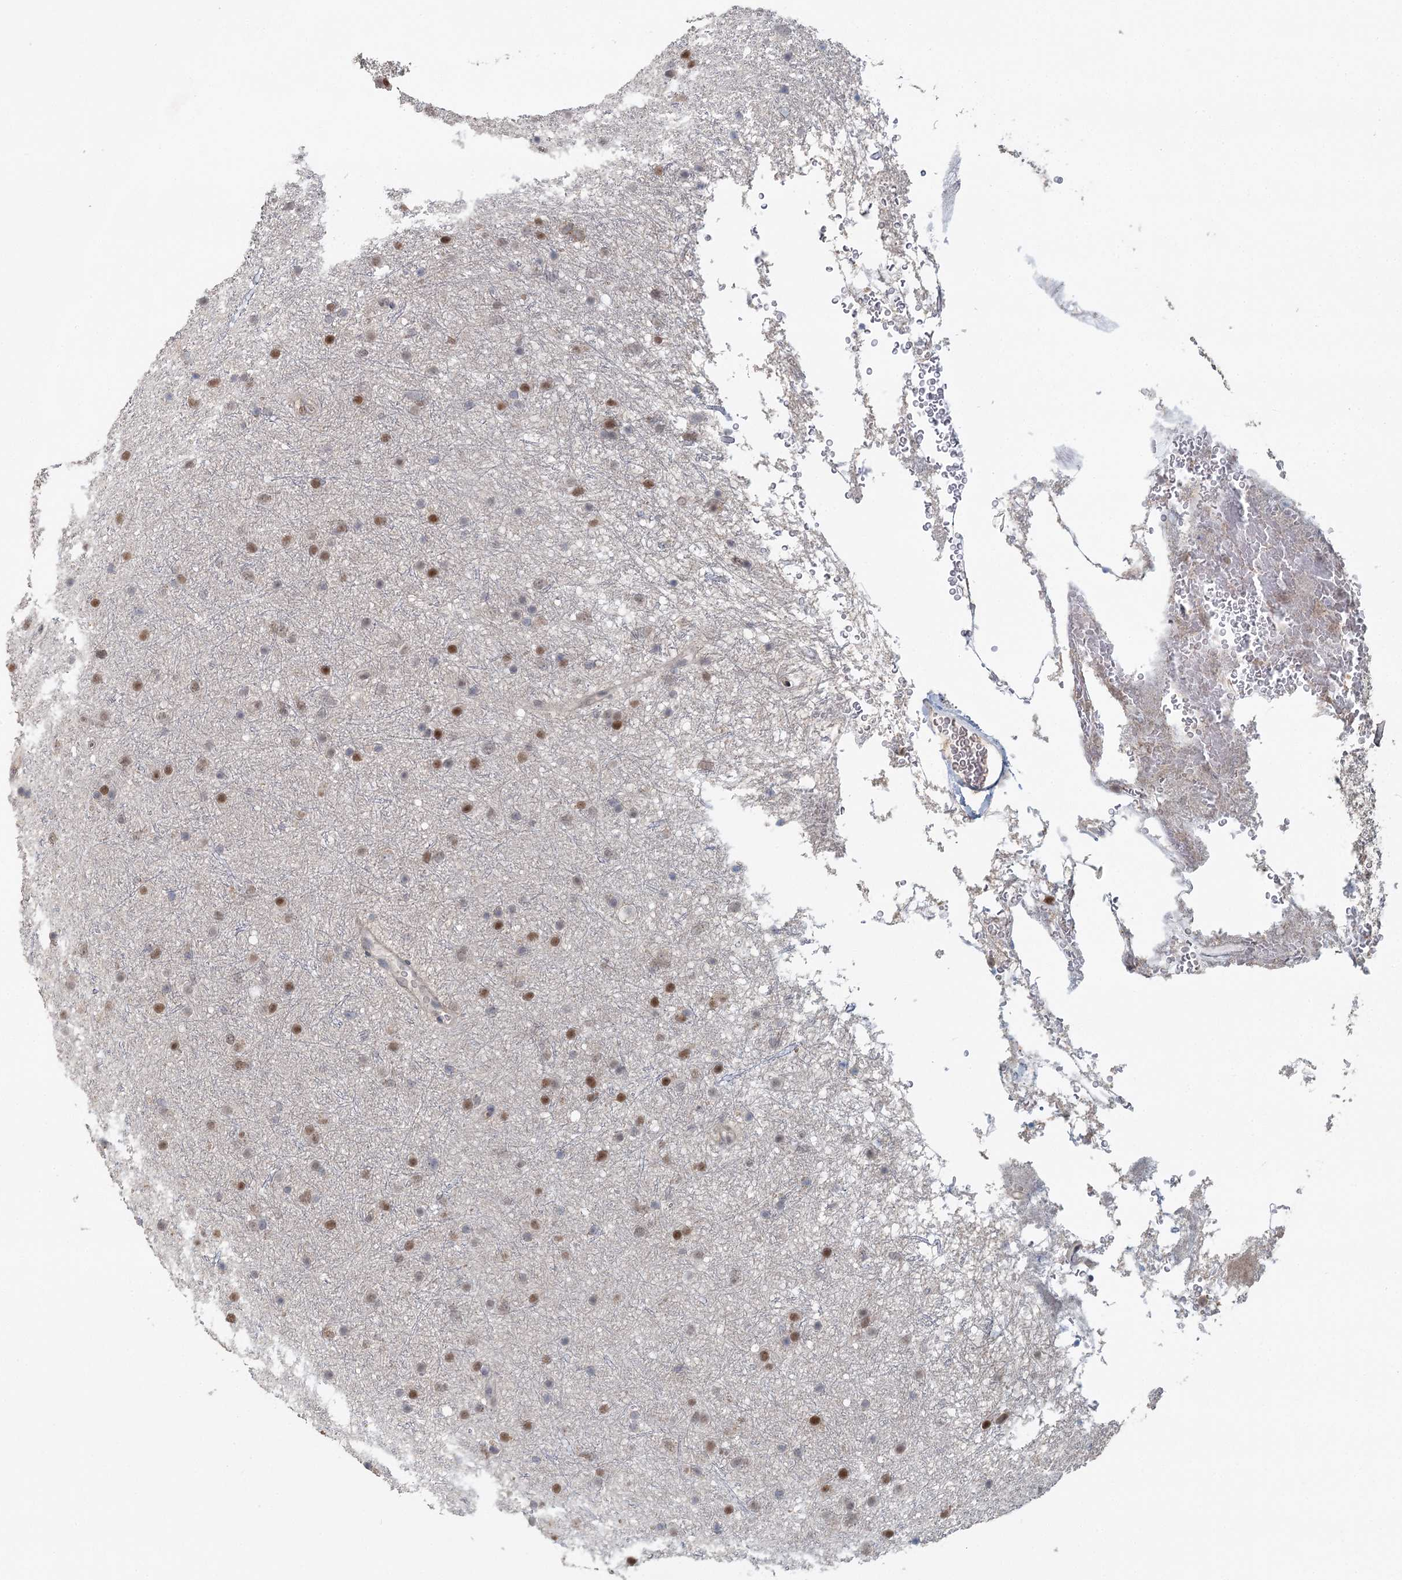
{"staining": {"intensity": "moderate", "quantity": "25%-75%", "location": "nuclear"}, "tissue": "glioma", "cell_type": "Tumor cells", "image_type": "cancer", "snomed": [{"axis": "morphology", "description": "Glioma, malignant, Low grade"}, {"axis": "topography", "description": "Cerebral cortex"}], "caption": "Immunohistochemistry (IHC) (DAB (3,3'-diaminobenzidine)) staining of human malignant glioma (low-grade) shows moderate nuclear protein expression in about 25%-75% of tumor cells.", "gene": "ADK", "patient": {"sex": "female", "age": 39}}